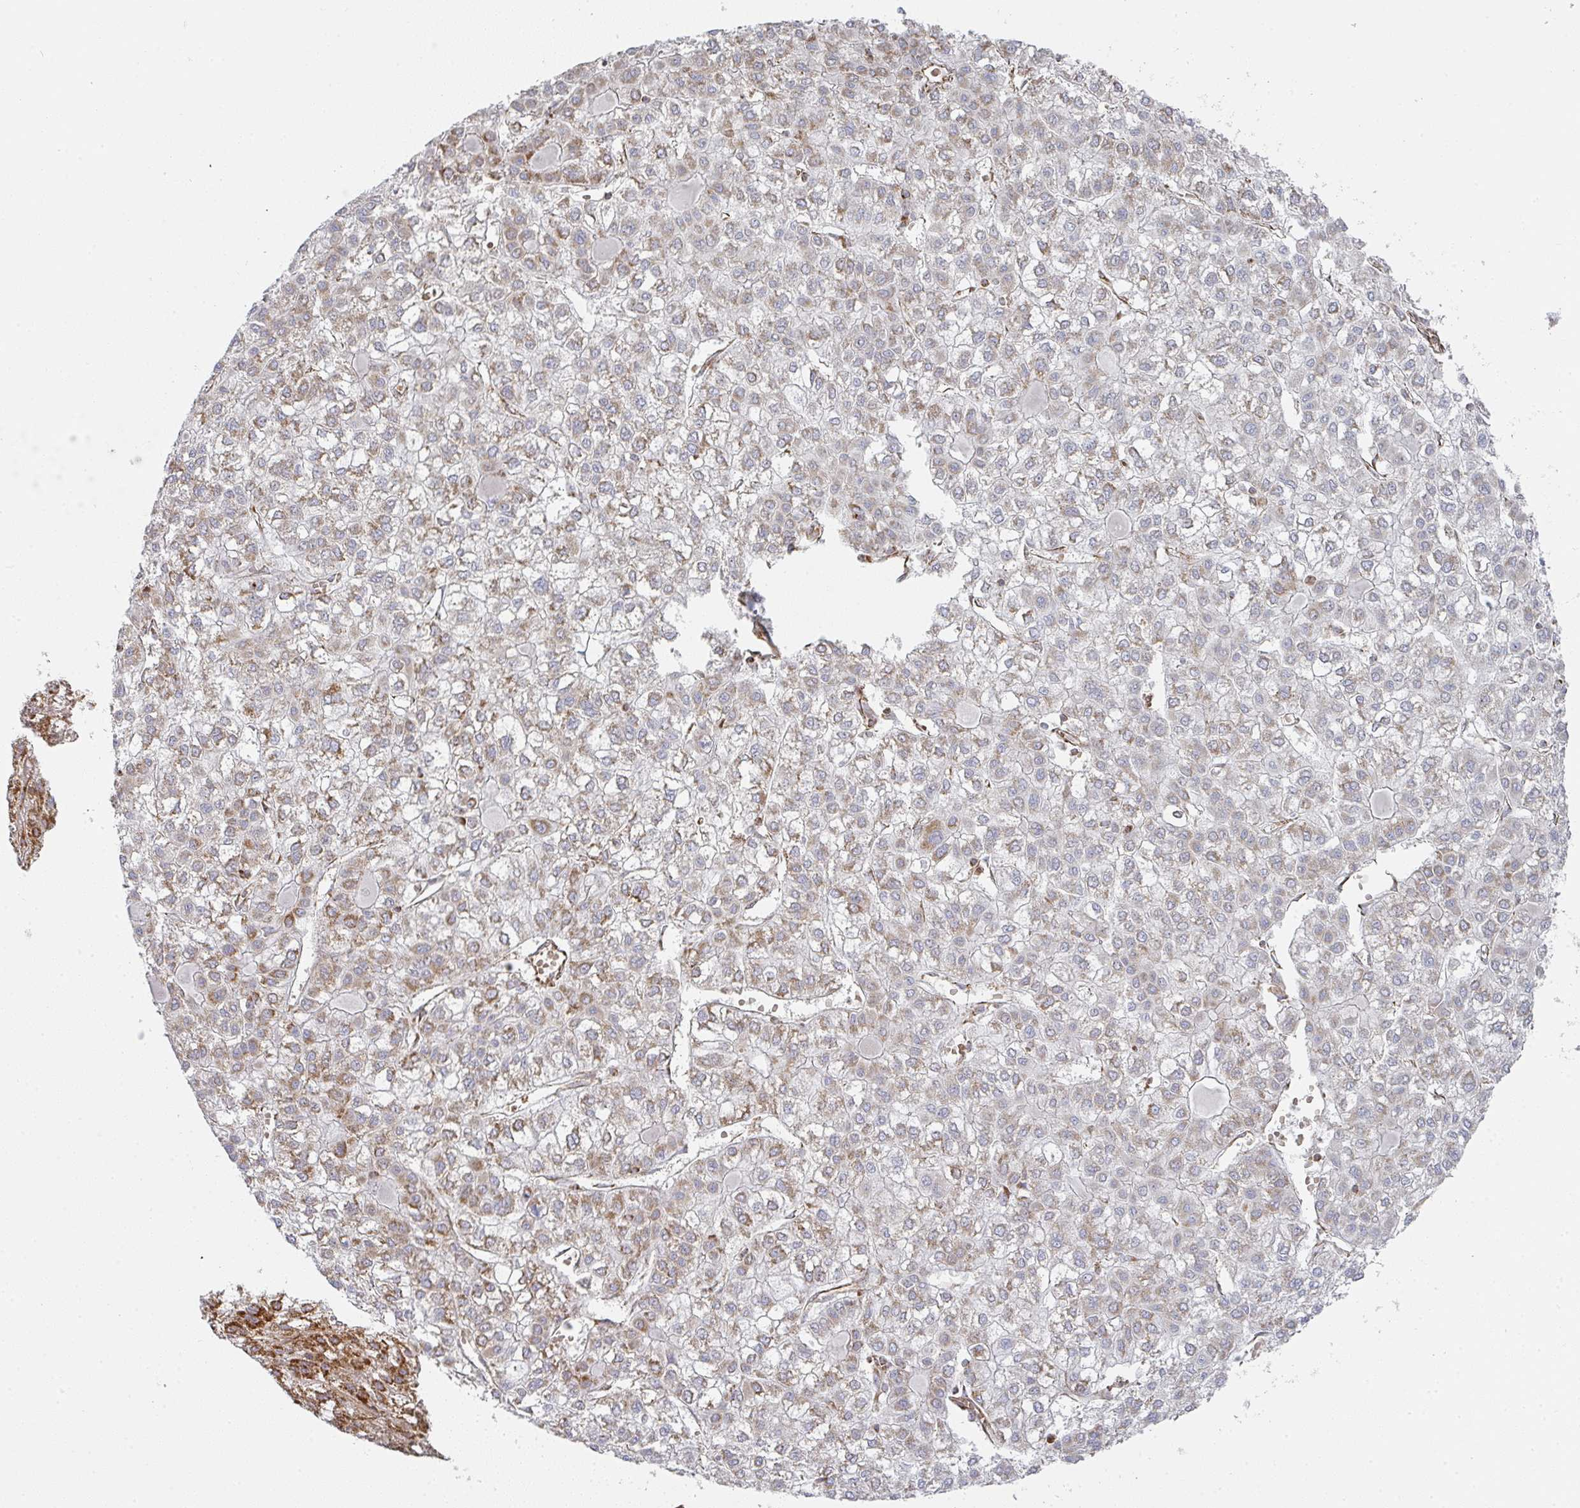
{"staining": {"intensity": "moderate", "quantity": "25%-75%", "location": "cytoplasmic/membranous"}, "tissue": "liver cancer", "cell_type": "Tumor cells", "image_type": "cancer", "snomed": [{"axis": "morphology", "description": "Carcinoma, Hepatocellular, NOS"}, {"axis": "topography", "description": "Liver"}], "caption": "Moderate cytoplasmic/membranous expression is seen in approximately 25%-75% of tumor cells in liver cancer (hepatocellular carcinoma).", "gene": "ZNF526", "patient": {"sex": "female", "age": 43}}